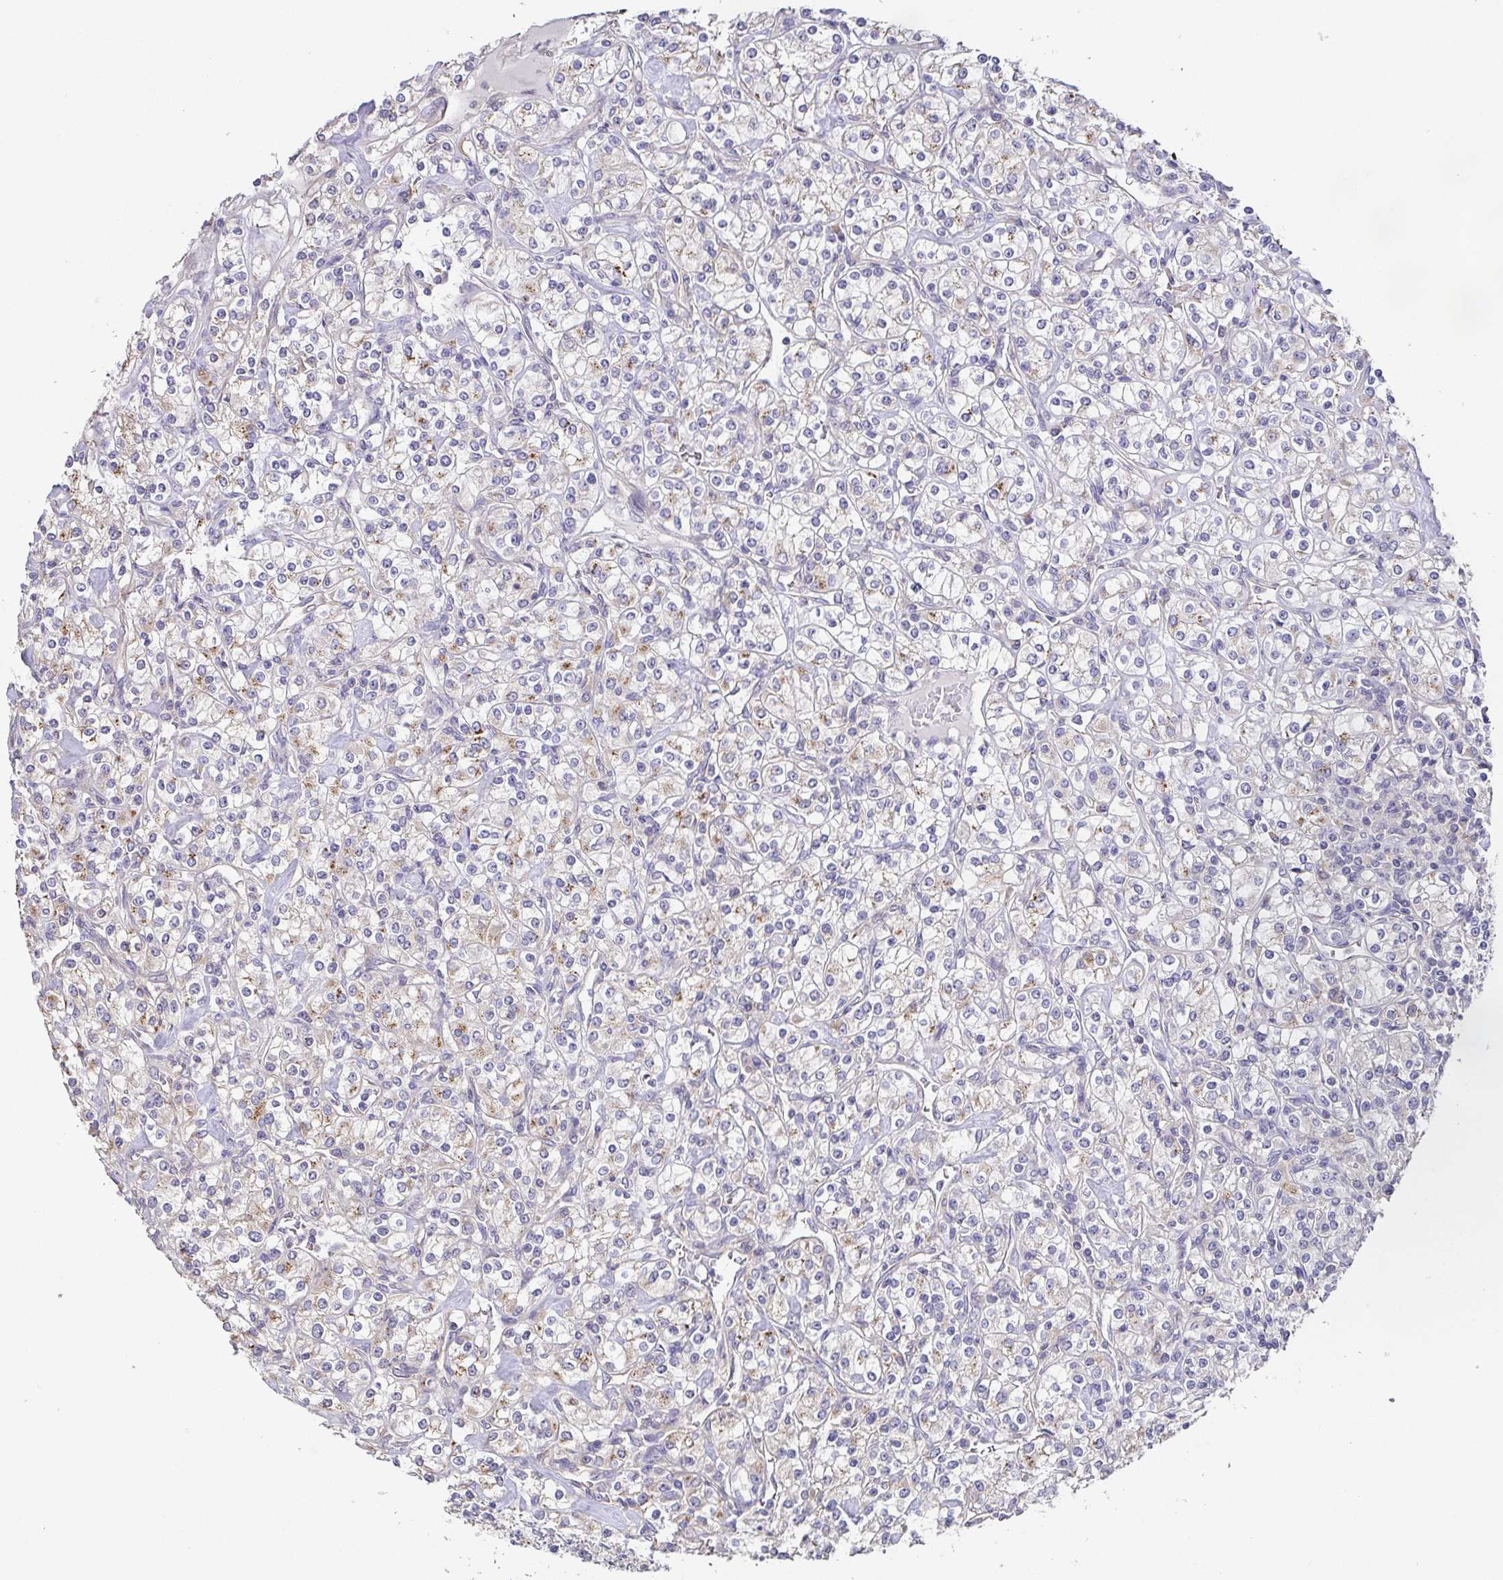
{"staining": {"intensity": "moderate", "quantity": "<25%", "location": "cytoplasmic/membranous"}, "tissue": "renal cancer", "cell_type": "Tumor cells", "image_type": "cancer", "snomed": [{"axis": "morphology", "description": "Adenocarcinoma, NOS"}, {"axis": "topography", "description": "Kidney"}], "caption": "This is a histology image of immunohistochemistry staining of renal adenocarcinoma, which shows moderate staining in the cytoplasmic/membranous of tumor cells.", "gene": "EIF3D", "patient": {"sex": "male", "age": 77}}